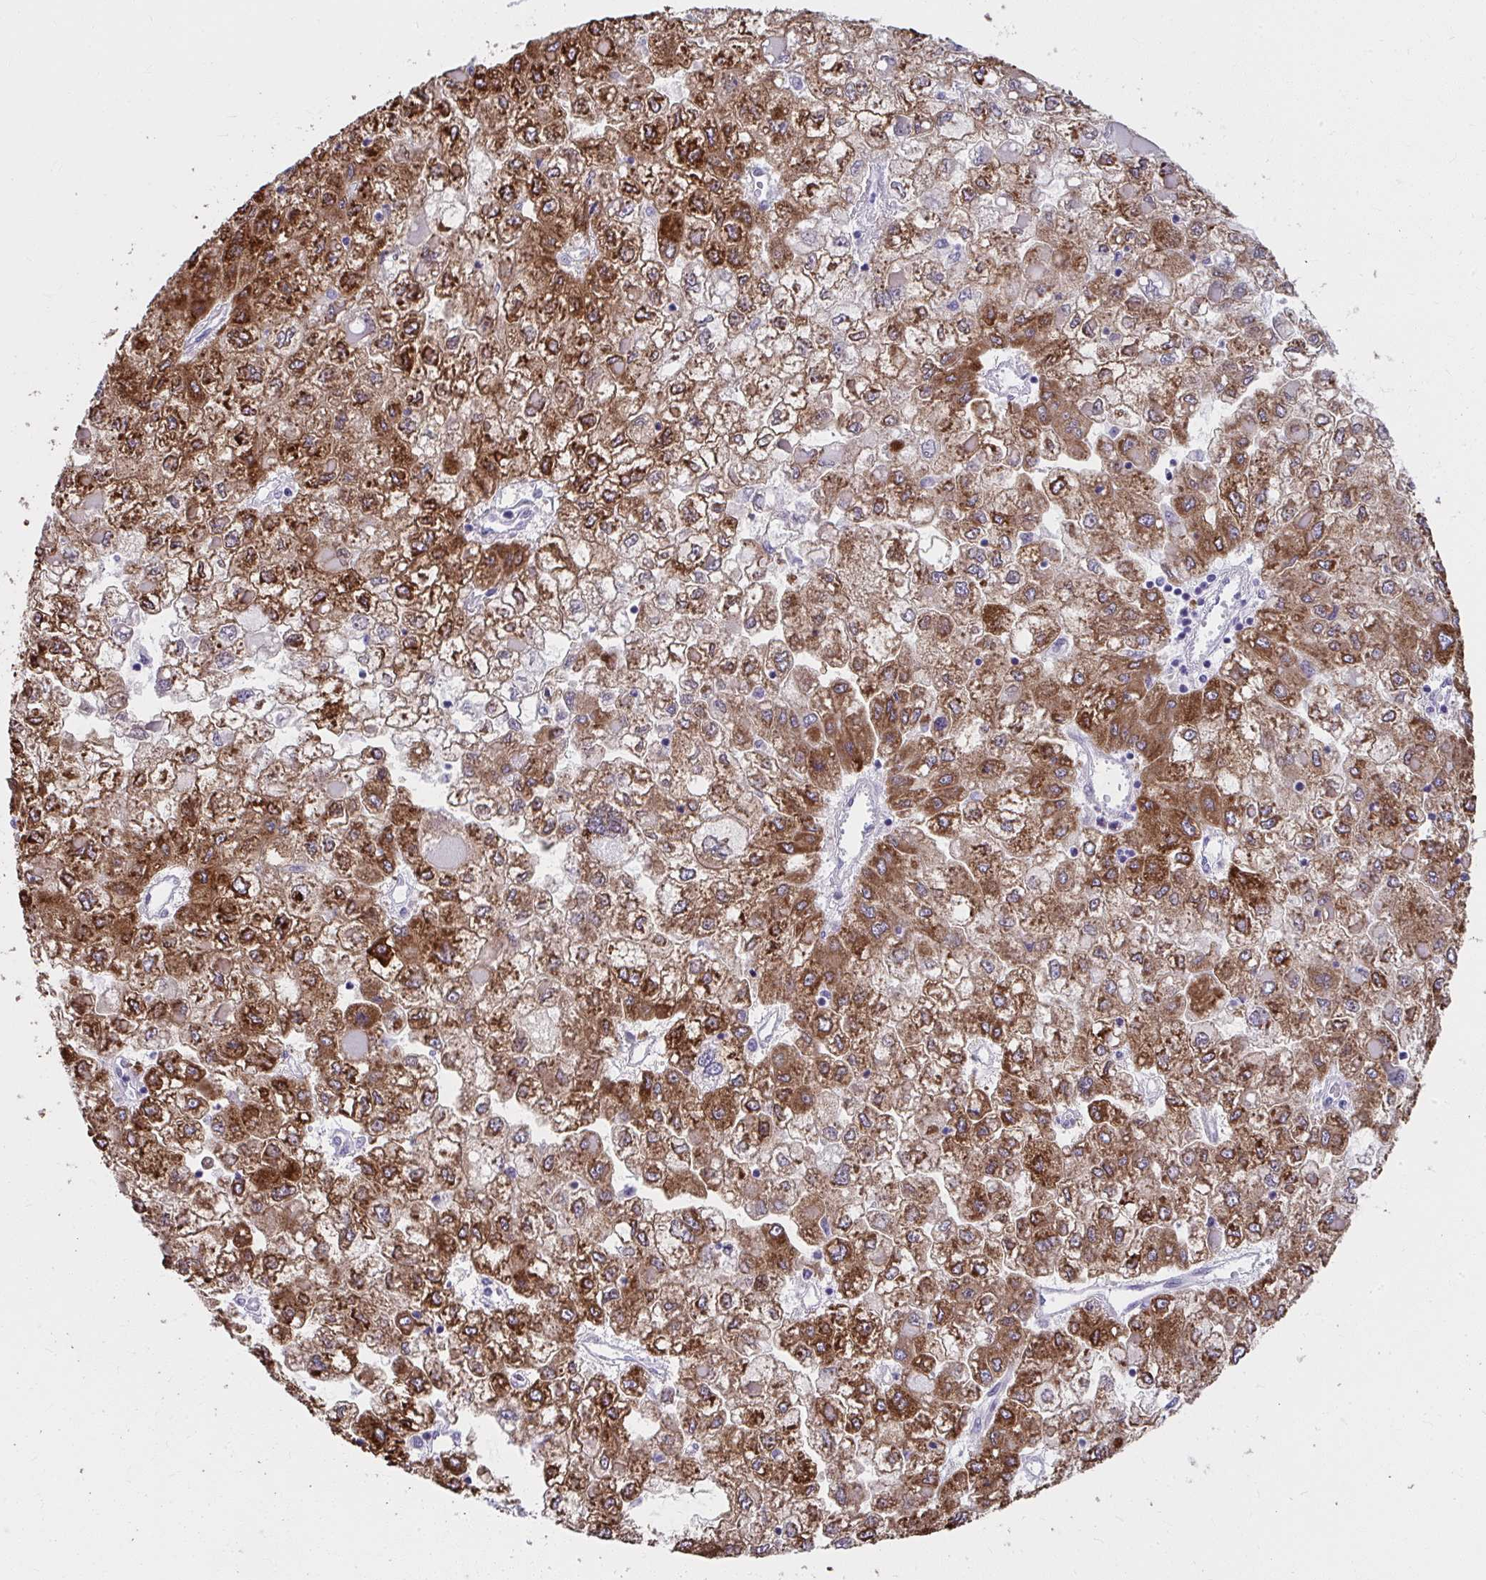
{"staining": {"intensity": "strong", "quantity": ">75%", "location": "cytoplasmic/membranous"}, "tissue": "liver cancer", "cell_type": "Tumor cells", "image_type": "cancer", "snomed": [{"axis": "morphology", "description": "Carcinoma, Hepatocellular, NOS"}, {"axis": "topography", "description": "Liver"}], "caption": "Tumor cells exhibit high levels of strong cytoplasmic/membranous positivity in about >75% of cells in hepatocellular carcinoma (liver).", "gene": "UGT3A2", "patient": {"sex": "male", "age": 40}}